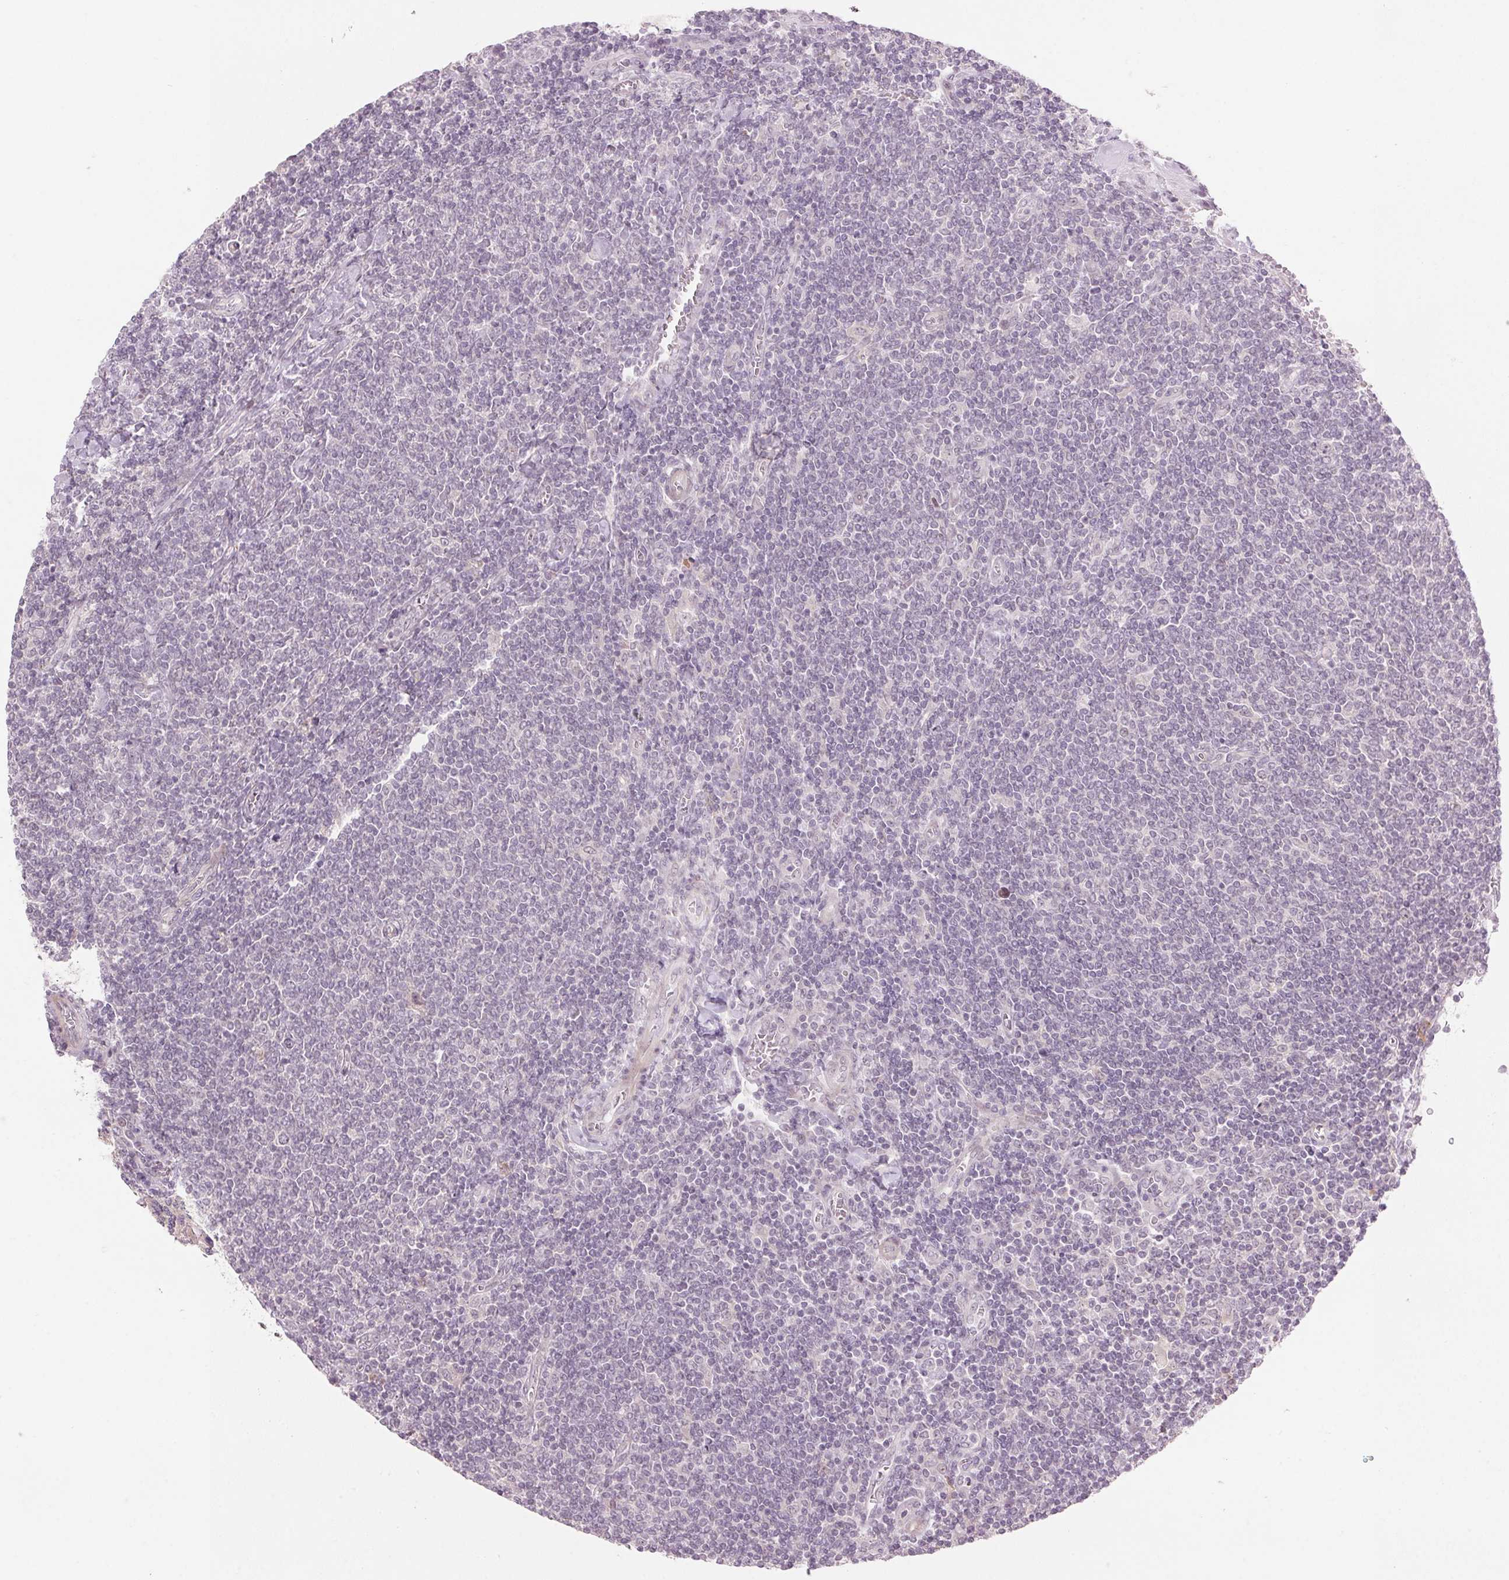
{"staining": {"intensity": "negative", "quantity": "none", "location": "none"}, "tissue": "lymphoma", "cell_type": "Tumor cells", "image_type": "cancer", "snomed": [{"axis": "morphology", "description": "Malignant lymphoma, non-Hodgkin's type, Low grade"}, {"axis": "topography", "description": "Lymph node"}], "caption": "Micrograph shows no protein expression in tumor cells of lymphoma tissue. Nuclei are stained in blue.", "gene": "TMED6", "patient": {"sex": "male", "age": 52}}